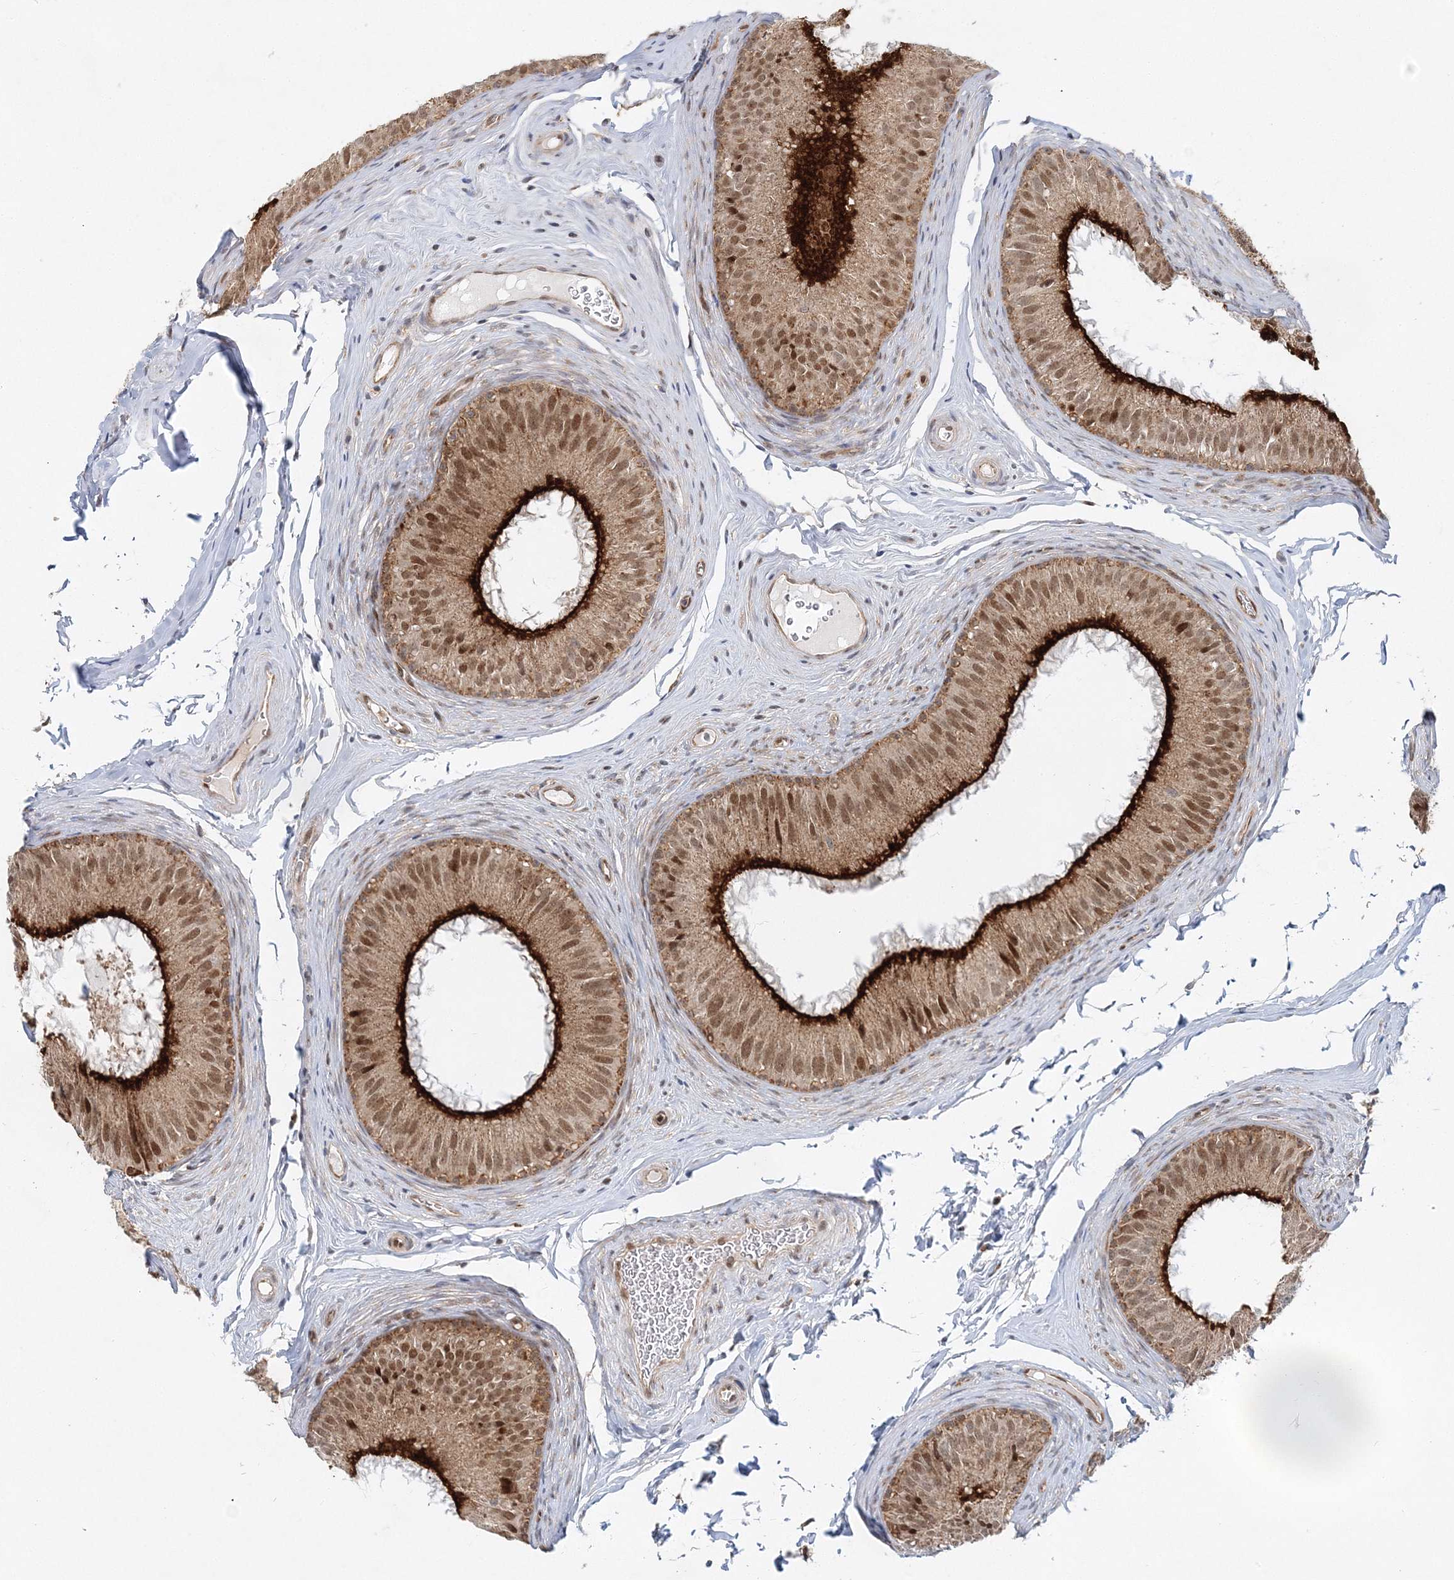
{"staining": {"intensity": "strong", "quantity": "25%-75%", "location": "cytoplasmic/membranous,nuclear"}, "tissue": "epididymis", "cell_type": "Glandular cells", "image_type": "normal", "snomed": [{"axis": "morphology", "description": "Normal tissue, NOS"}, {"axis": "topography", "description": "Epididymis"}], "caption": "This image exhibits immunohistochemistry staining of unremarkable human epididymis, with high strong cytoplasmic/membranous,nuclear staining in approximately 25%-75% of glandular cells.", "gene": "RAB11FIP2", "patient": {"sex": "male", "age": 32}}